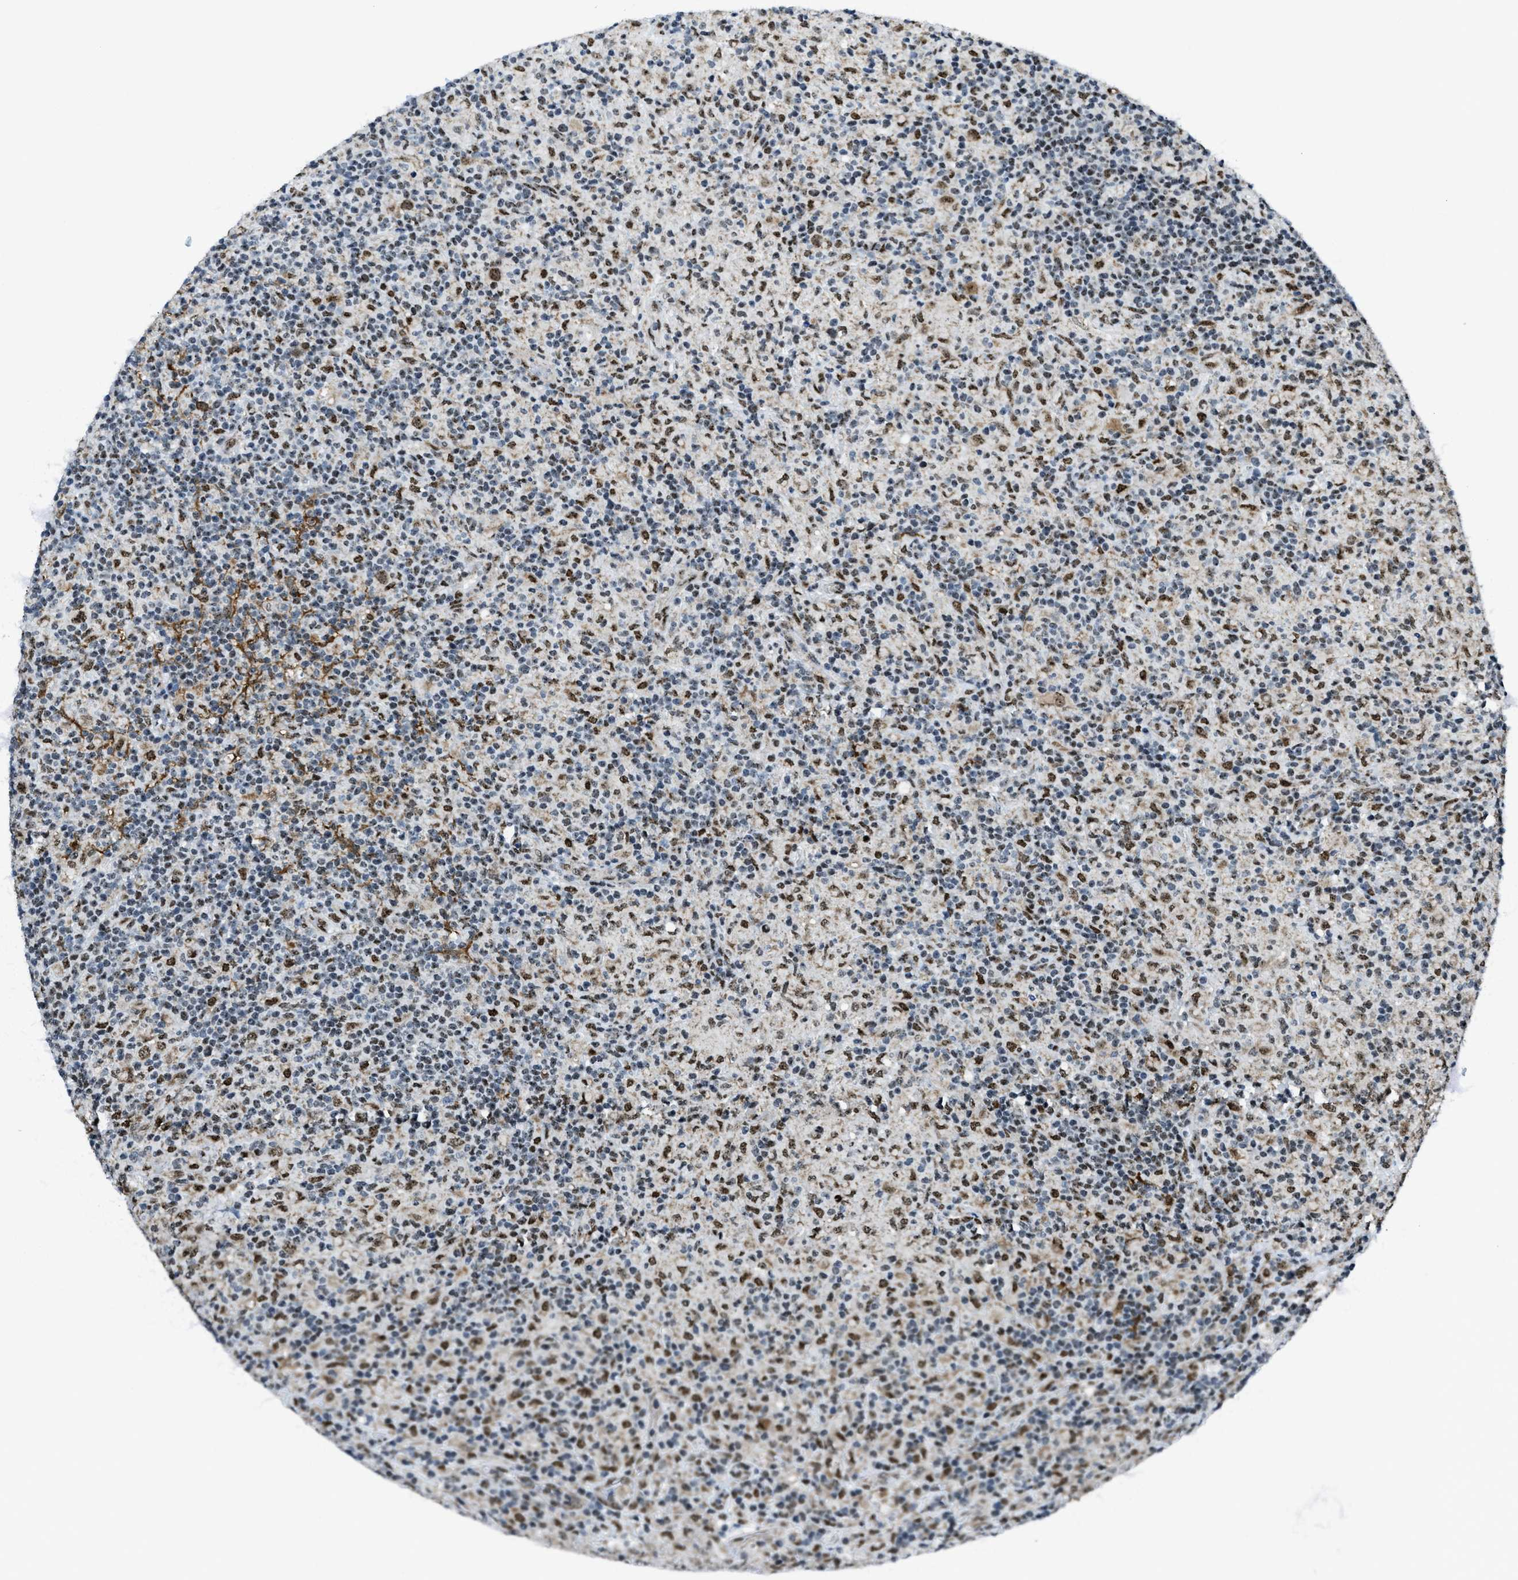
{"staining": {"intensity": "strong", "quantity": "25%-75%", "location": "cytoplasmic/membranous,nuclear"}, "tissue": "lymphoma", "cell_type": "Tumor cells", "image_type": "cancer", "snomed": [{"axis": "morphology", "description": "Hodgkin's disease, NOS"}, {"axis": "topography", "description": "Lymph node"}], "caption": "DAB immunohistochemical staining of Hodgkin's disease demonstrates strong cytoplasmic/membranous and nuclear protein staining in about 25%-75% of tumor cells.", "gene": "SP100", "patient": {"sex": "male", "age": 70}}